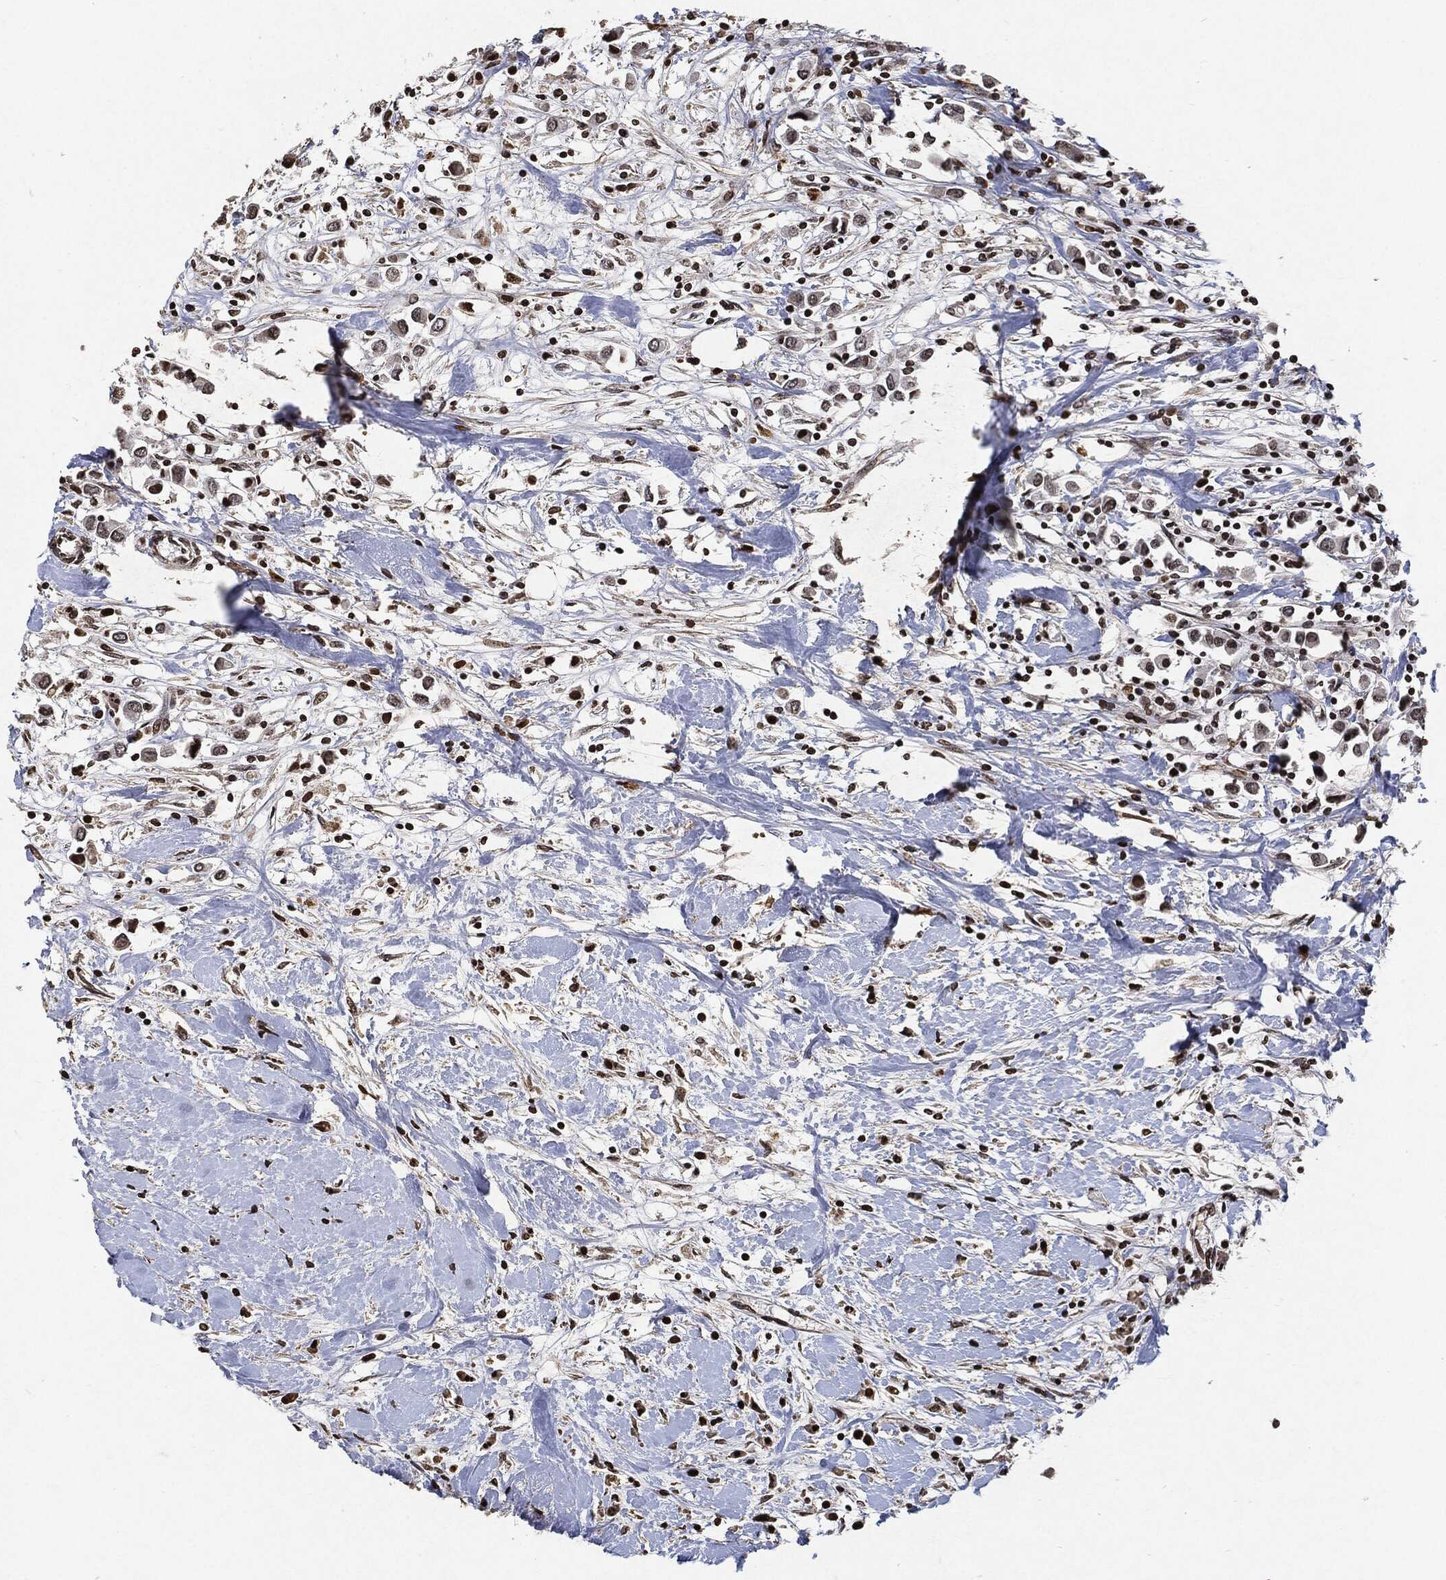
{"staining": {"intensity": "negative", "quantity": "none", "location": "none"}, "tissue": "breast cancer", "cell_type": "Tumor cells", "image_type": "cancer", "snomed": [{"axis": "morphology", "description": "Duct carcinoma"}, {"axis": "topography", "description": "Breast"}], "caption": "Breast cancer (infiltrating ductal carcinoma) stained for a protein using immunohistochemistry shows no staining tumor cells.", "gene": "JUN", "patient": {"sex": "female", "age": 61}}